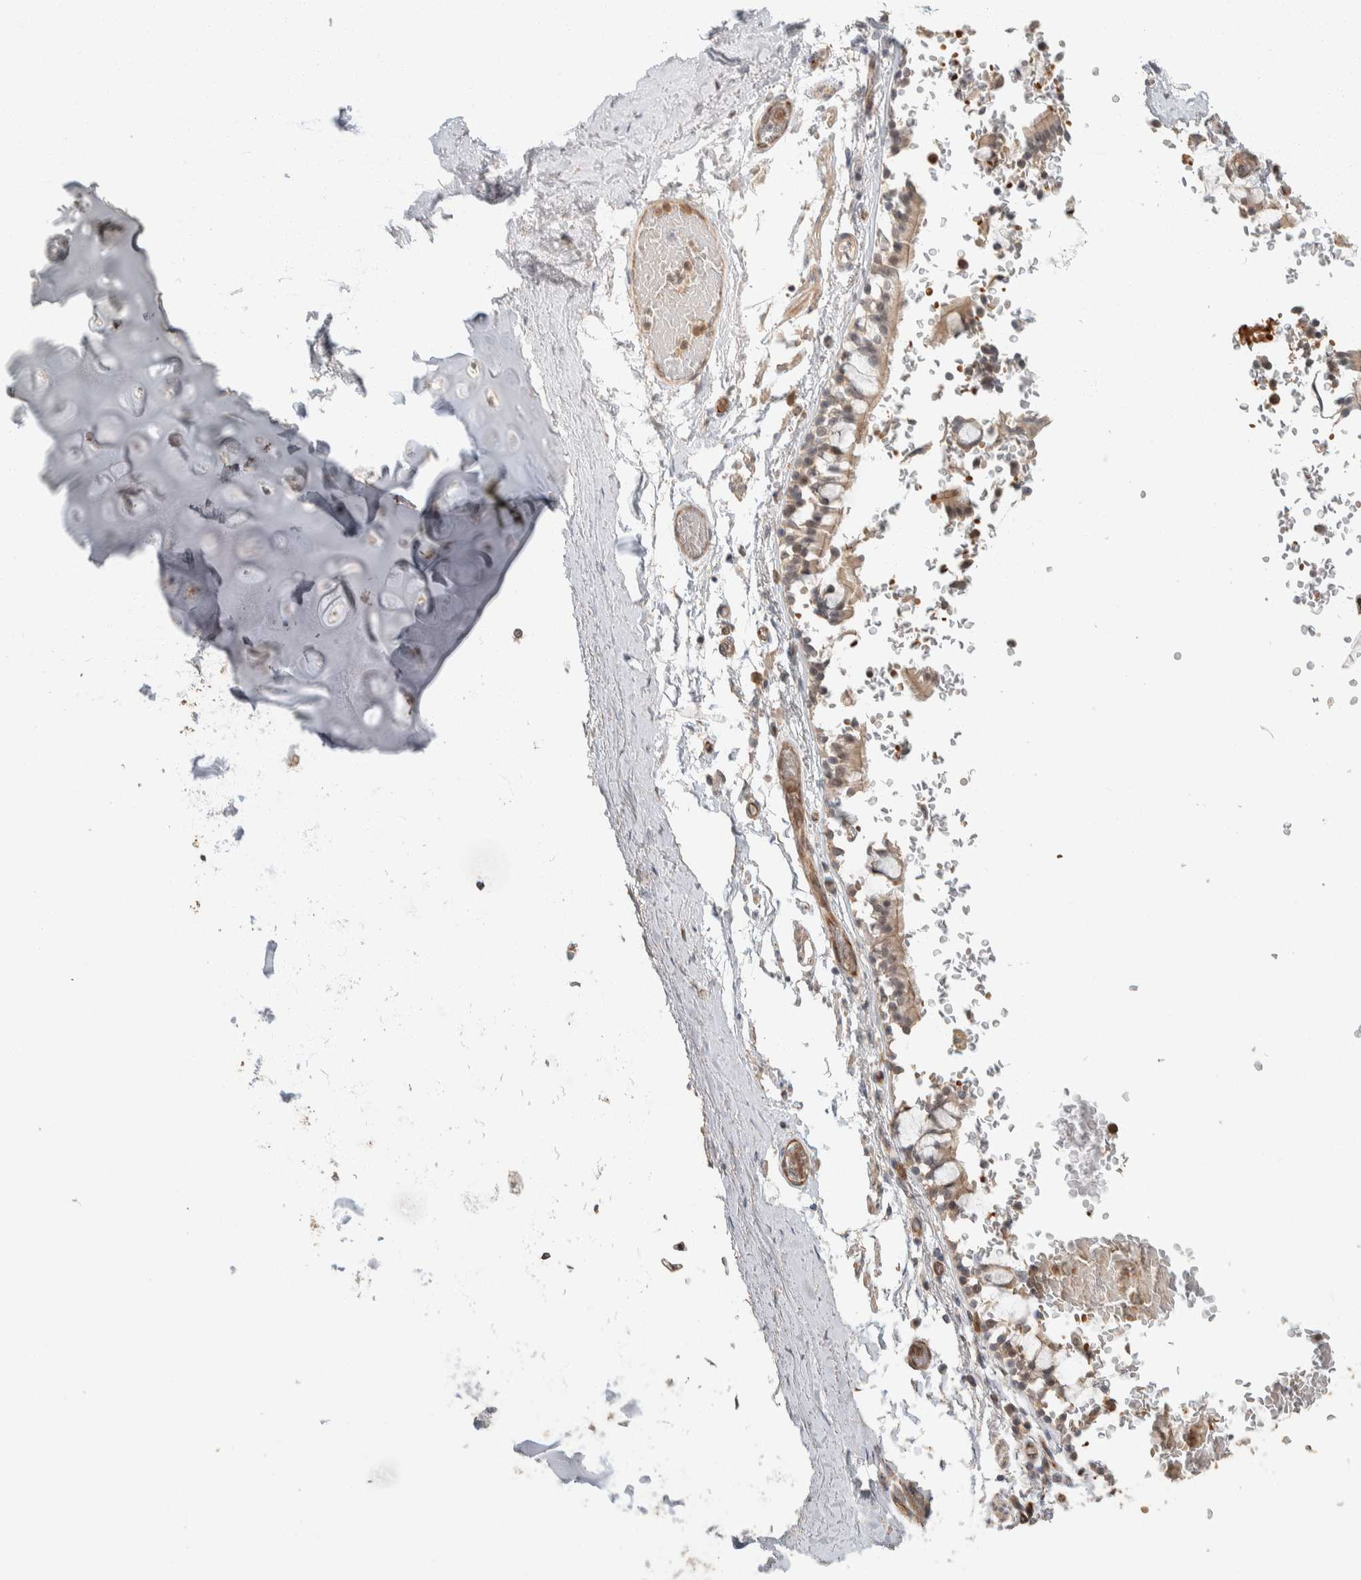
{"staining": {"intensity": "moderate", "quantity": ">75%", "location": "cytoplasmic/membranous"}, "tissue": "adipose tissue", "cell_type": "Adipocytes", "image_type": "normal", "snomed": [{"axis": "morphology", "description": "Normal tissue, NOS"}, {"axis": "topography", "description": "Cartilage tissue"}, {"axis": "topography", "description": "Lung"}], "caption": "DAB (3,3'-diaminobenzidine) immunohistochemical staining of benign human adipose tissue shows moderate cytoplasmic/membranous protein positivity in about >75% of adipocytes. The staining was performed using DAB, with brown indicating positive protein expression. Nuclei are stained blue with hematoxylin.", "gene": "ZBTB2", "patient": {"sex": "female", "age": 77}}